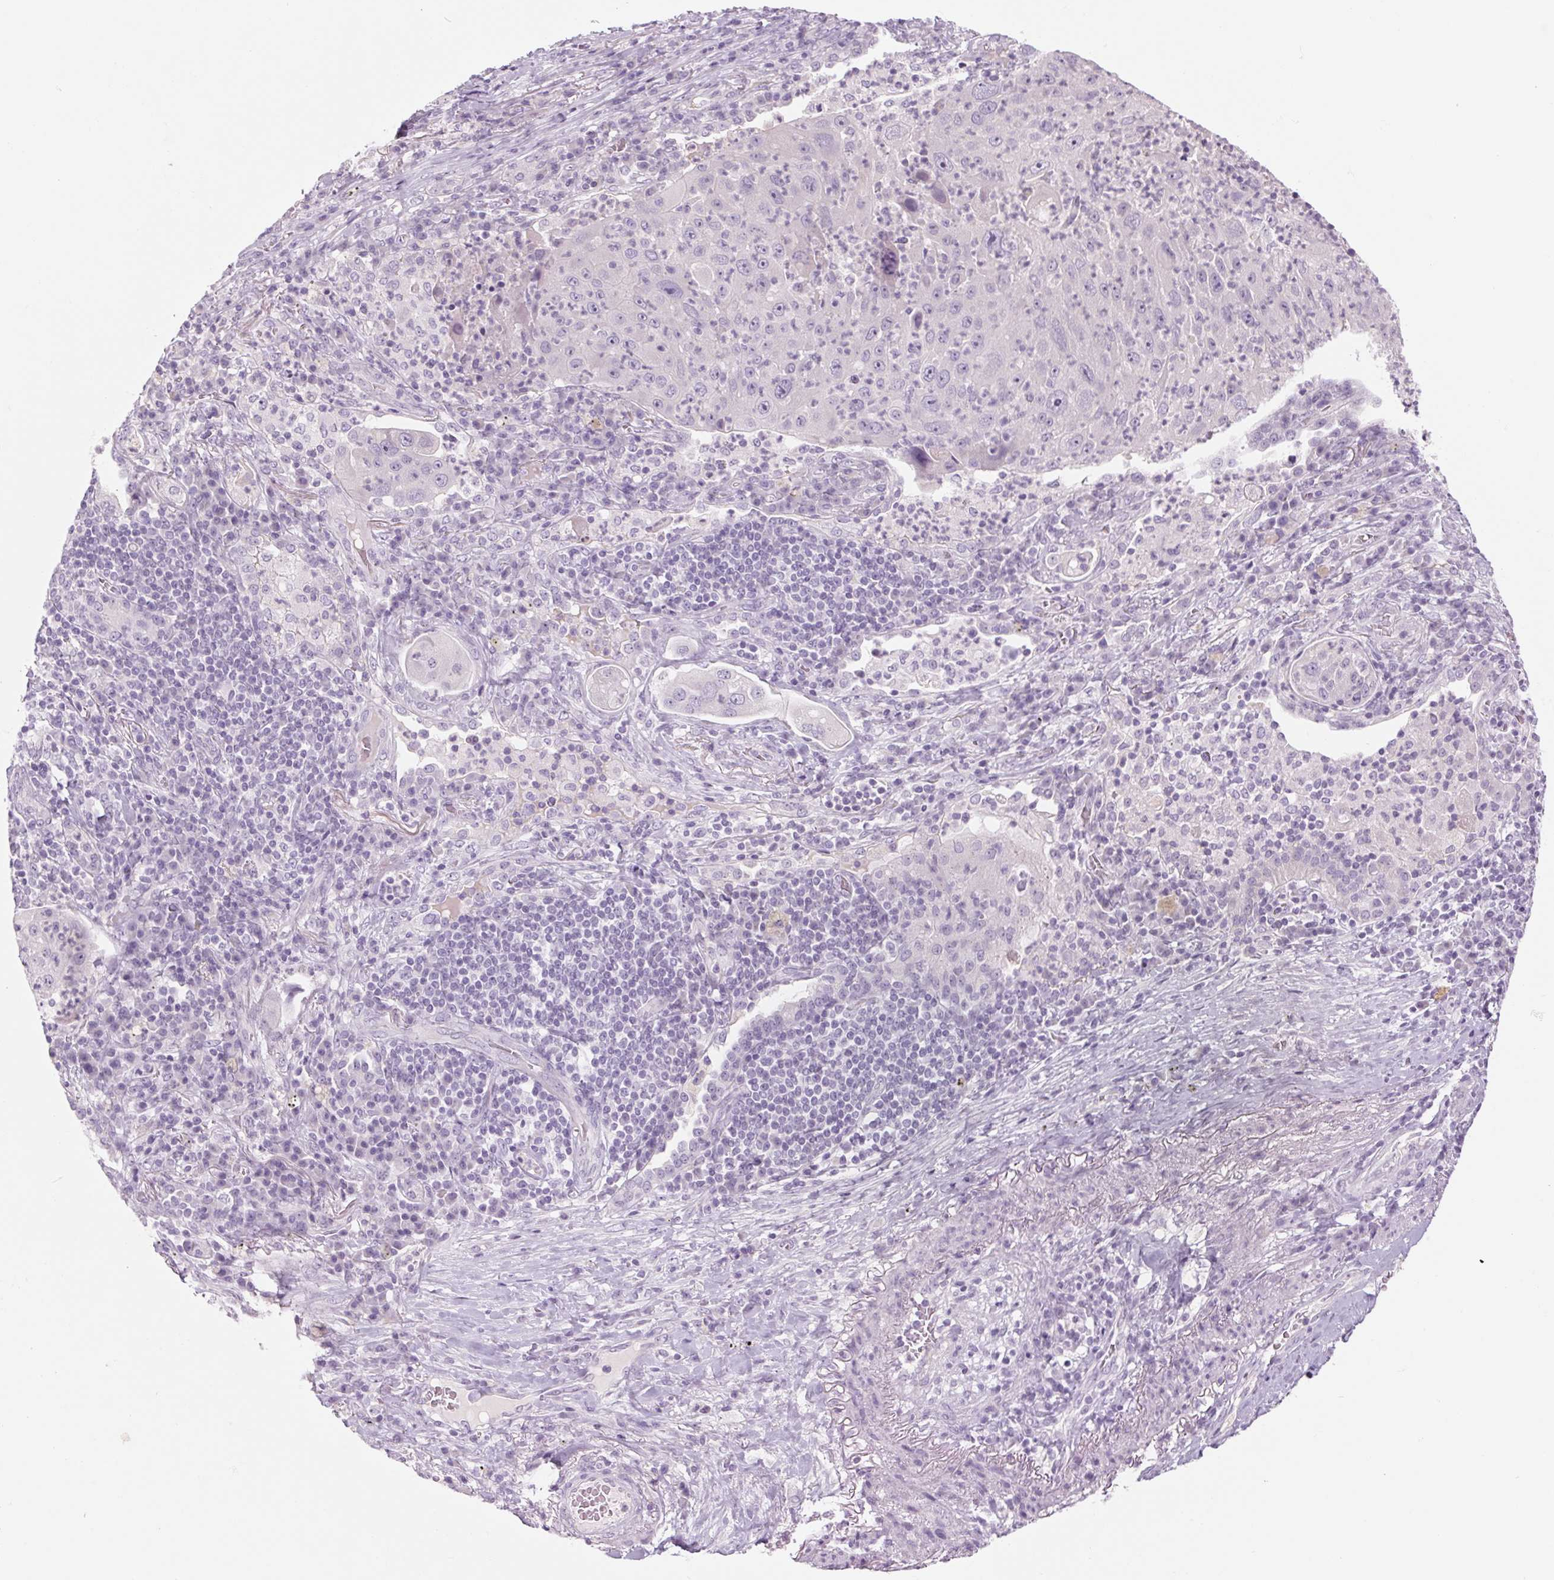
{"staining": {"intensity": "negative", "quantity": "none", "location": "none"}, "tissue": "lung cancer", "cell_type": "Tumor cells", "image_type": "cancer", "snomed": [{"axis": "morphology", "description": "Squamous cell carcinoma, NOS"}, {"axis": "topography", "description": "Lung"}], "caption": "Lung cancer (squamous cell carcinoma) stained for a protein using immunohistochemistry (IHC) exhibits no expression tumor cells.", "gene": "RPTN", "patient": {"sex": "female", "age": 59}}